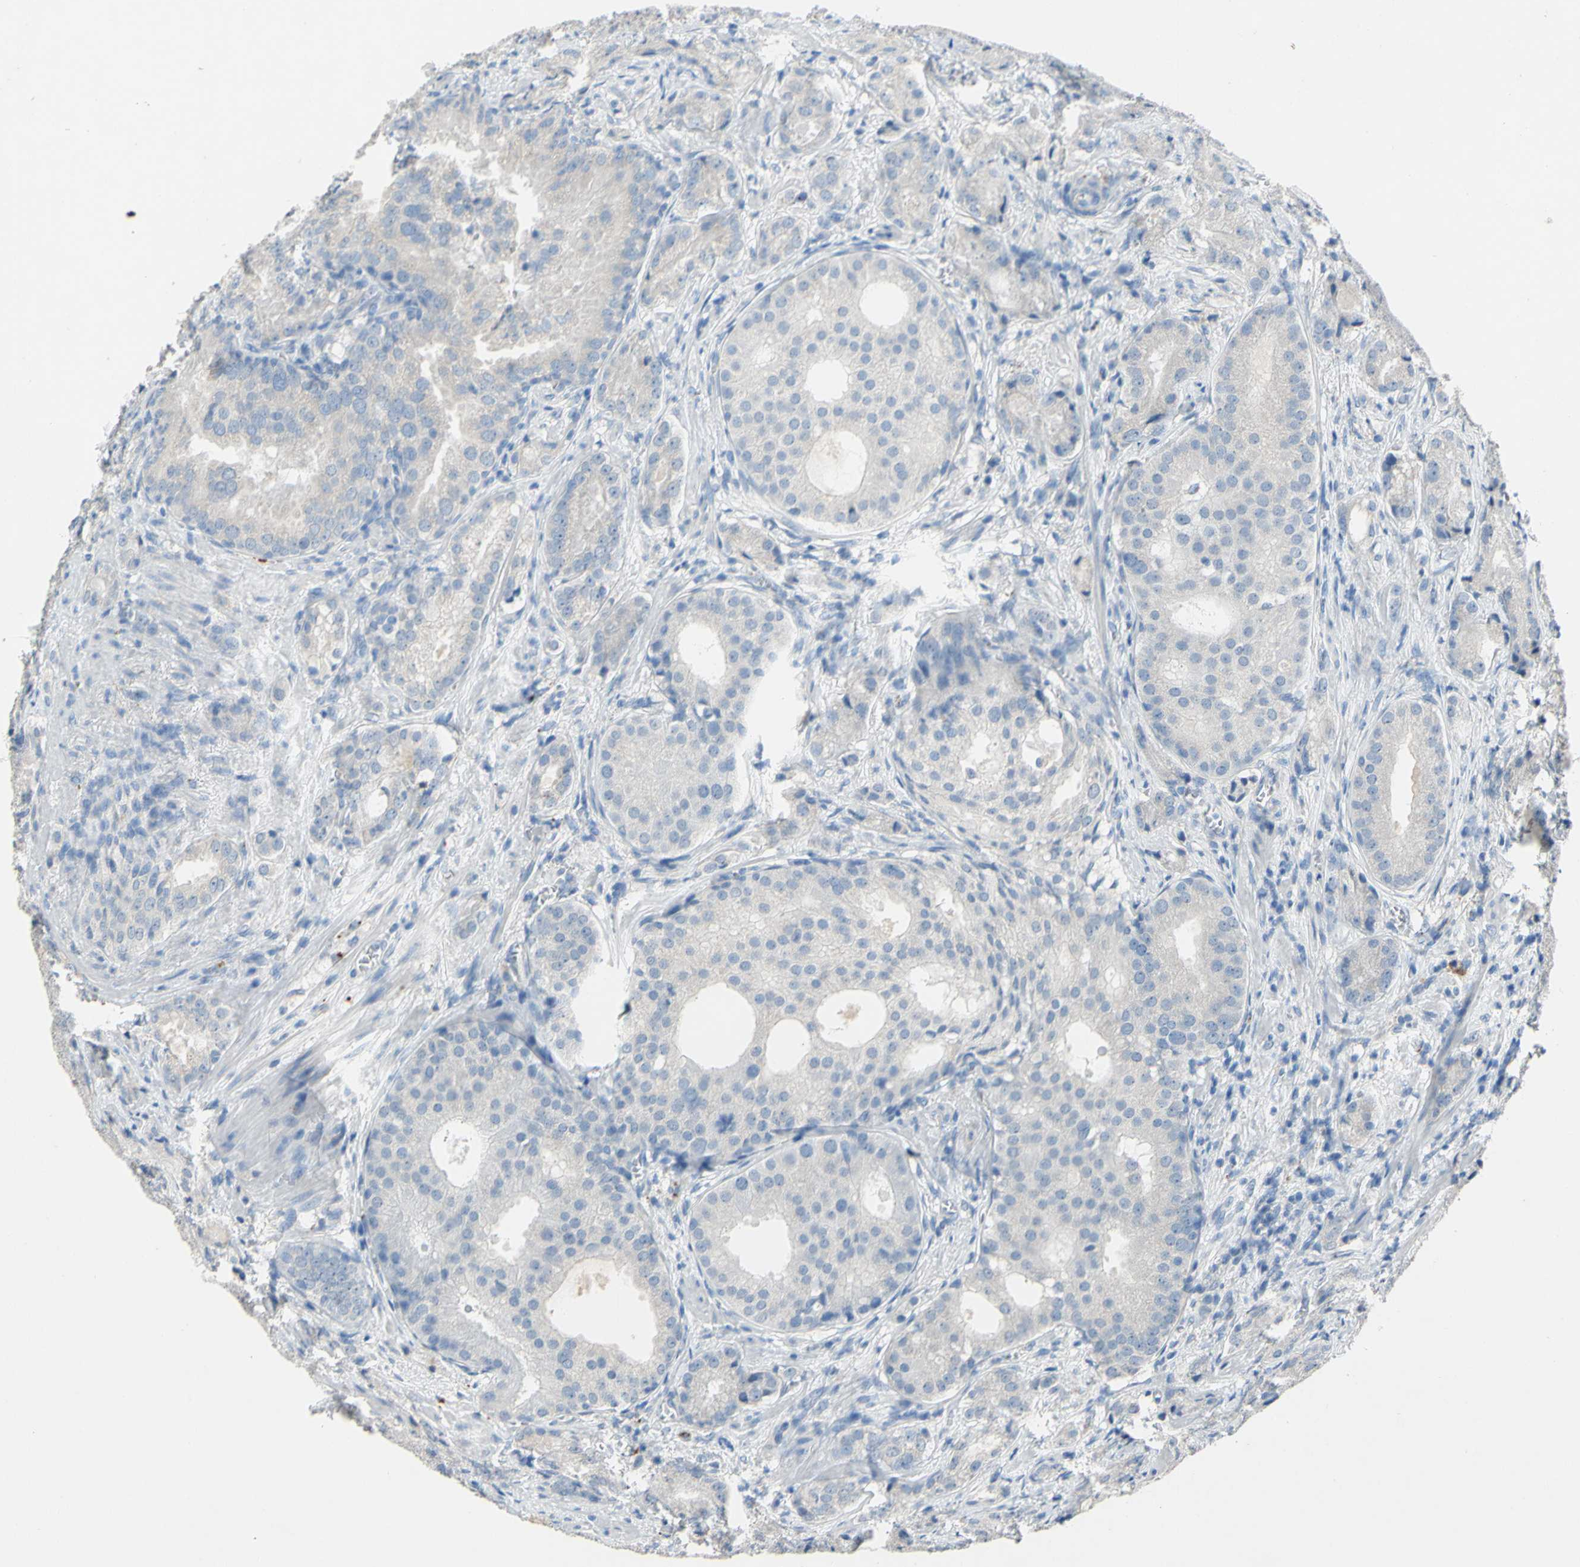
{"staining": {"intensity": "negative", "quantity": "none", "location": "none"}, "tissue": "prostate cancer", "cell_type": "Tumor cells", "image_type": "cancer", "snomed": [{"axis": "morphology", "description": "Adenocarcinoma, High grade"}, {"axis": "topography", "description": "Prostate"}], "caption": "This is an immunohistochemistry (IHC) photomicrograph of human prostate adenocarcinoma (high-grade). There is no staining in tumor cells.", "gene": "CDH10", "patient": {"sex": "male", "age": 64}}